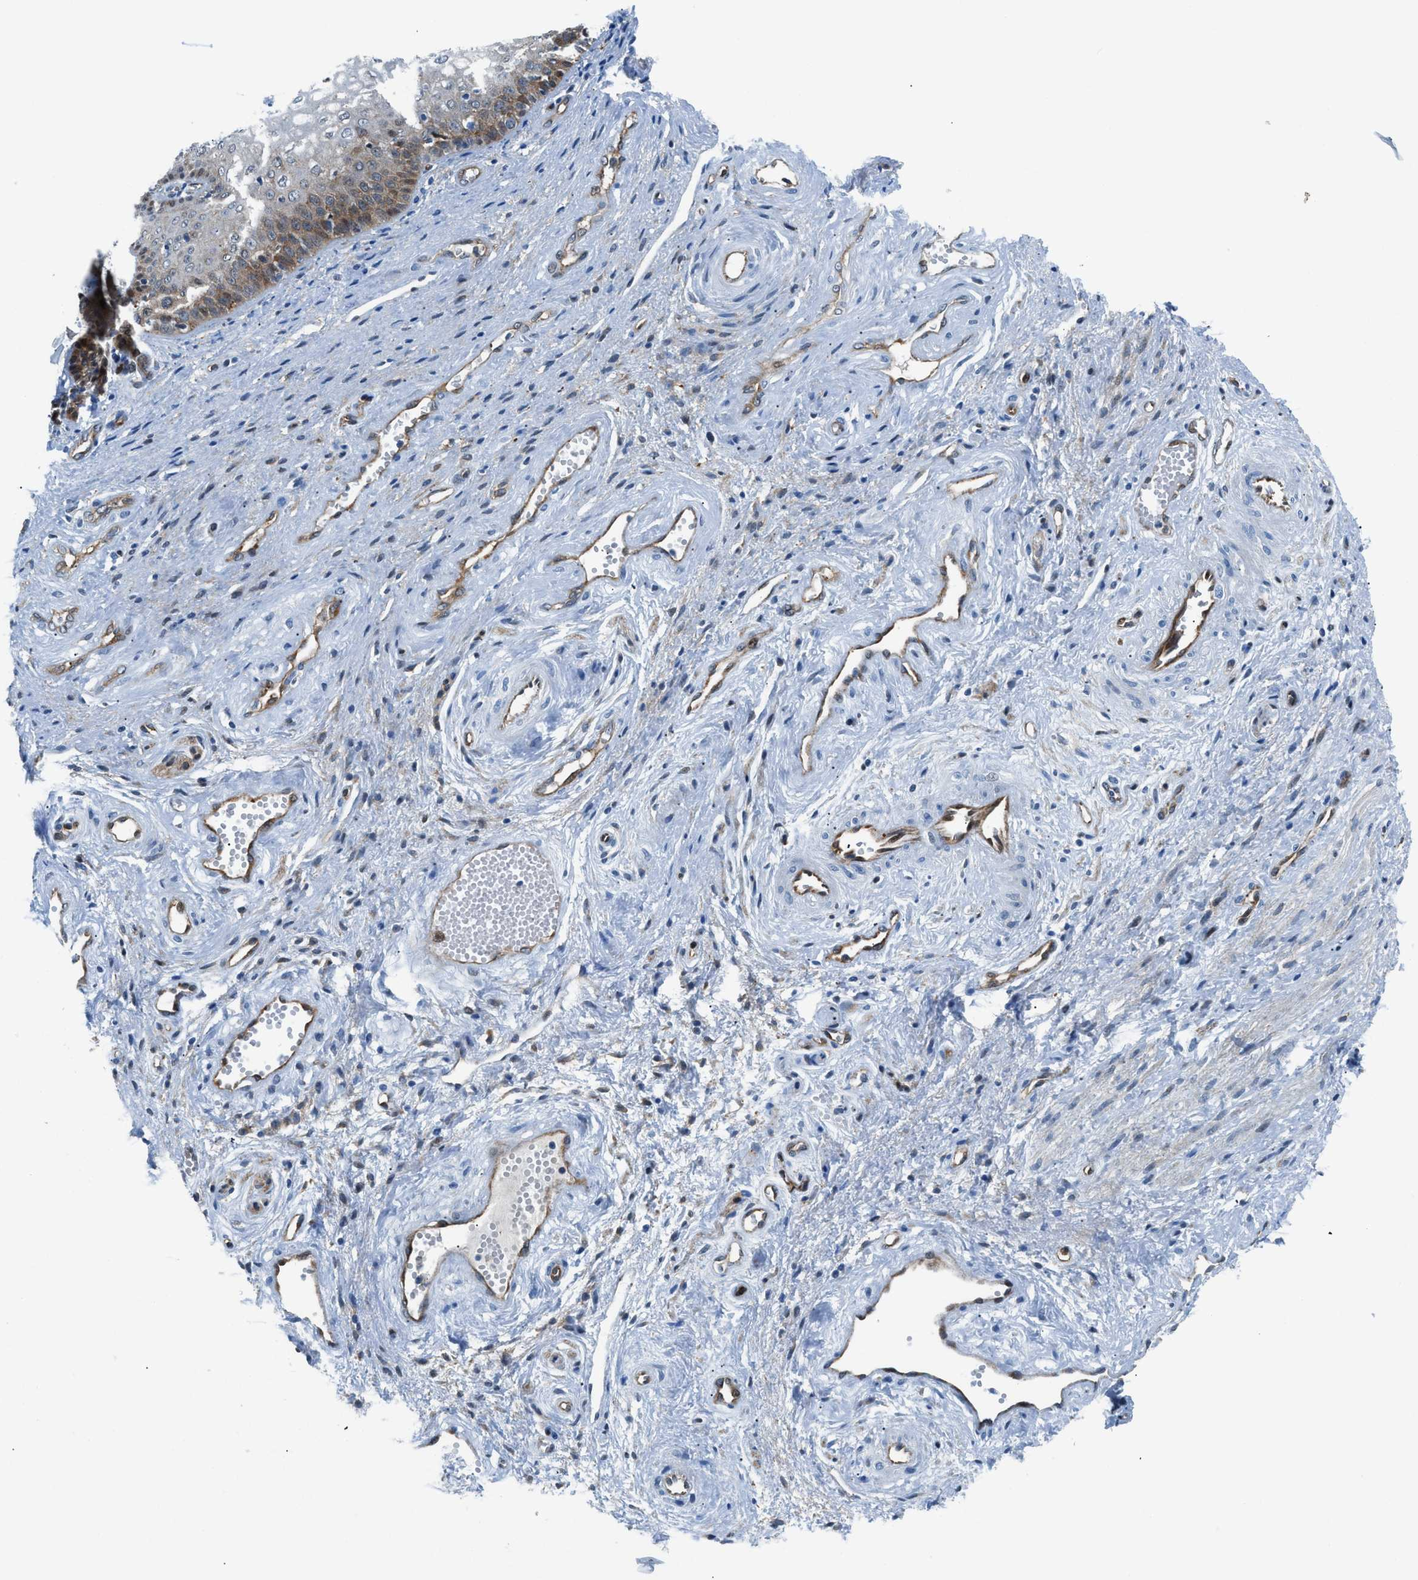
{"staining": {"intensity": "moderate", "quantity": "25%-75%", "location": "cytoplasmic/membranous,nuclear"}, "tissue": "vagina", "cell_type": "Squamous epithelial cells", "image_type": "normal", "snomed": [{"axis": "morphology", "description": "Normal tissue, NOS"}, {"axis": "topography", "description": "Vagina"}], "caption": "Vagina stained with immunohistochemistry shows moderate cytoplasmic/membranous,nuclear staining in approximately 25%-75% of squamous epithelial cells.", "gene": "YWHAE", "patient": {"sex": "female", "age": 34}}